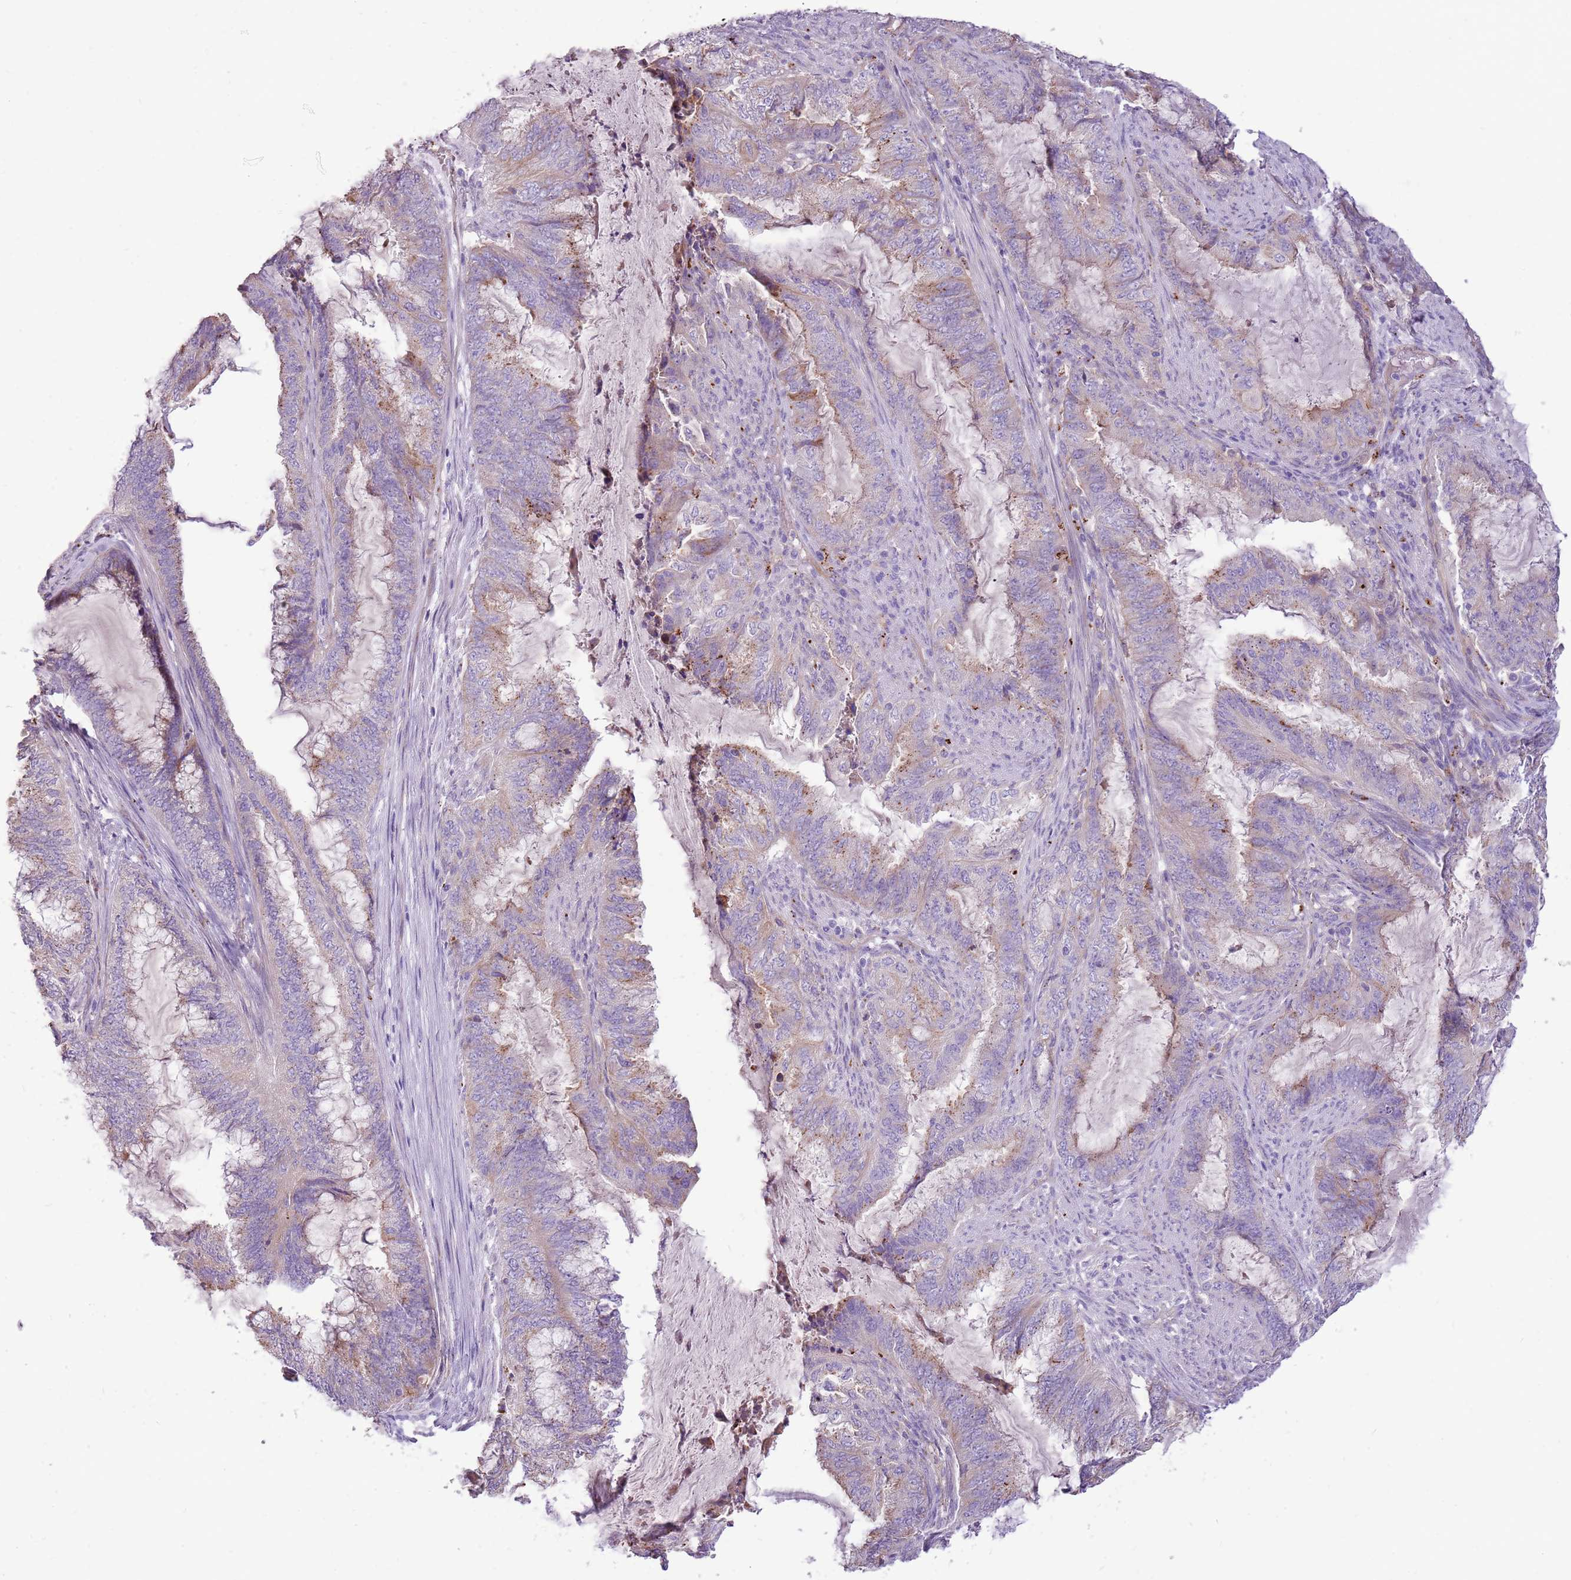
{"staining": {"intensity": "weak", "quantity": "25%-75%", "location": "cytoplasmic/membranous"}, "tissue": "endometrial cancer", "cell_type": "Tumor cells", "image_type": "cancer", "snomed": [{"axis": "morphology", "description": "Adenocarcinoma, NOS"}, {"axis": "topography", "description": "Endometrium"}], "caption": "IHC staining of endometrial cancer, which shows low levels of weak cytoplasmic/membranous positivity in about 25%-75% of tumor cells indicating weak cytoplasmic/membranous protein staining. The staining was performed using DAB (3,3'-diaminobenzidine) (brown) for protein detection and nuclei were counterstained in hematoxylin (blue).", "gene": "NTN4", "patient": {"sex": "female", "age": 51}}